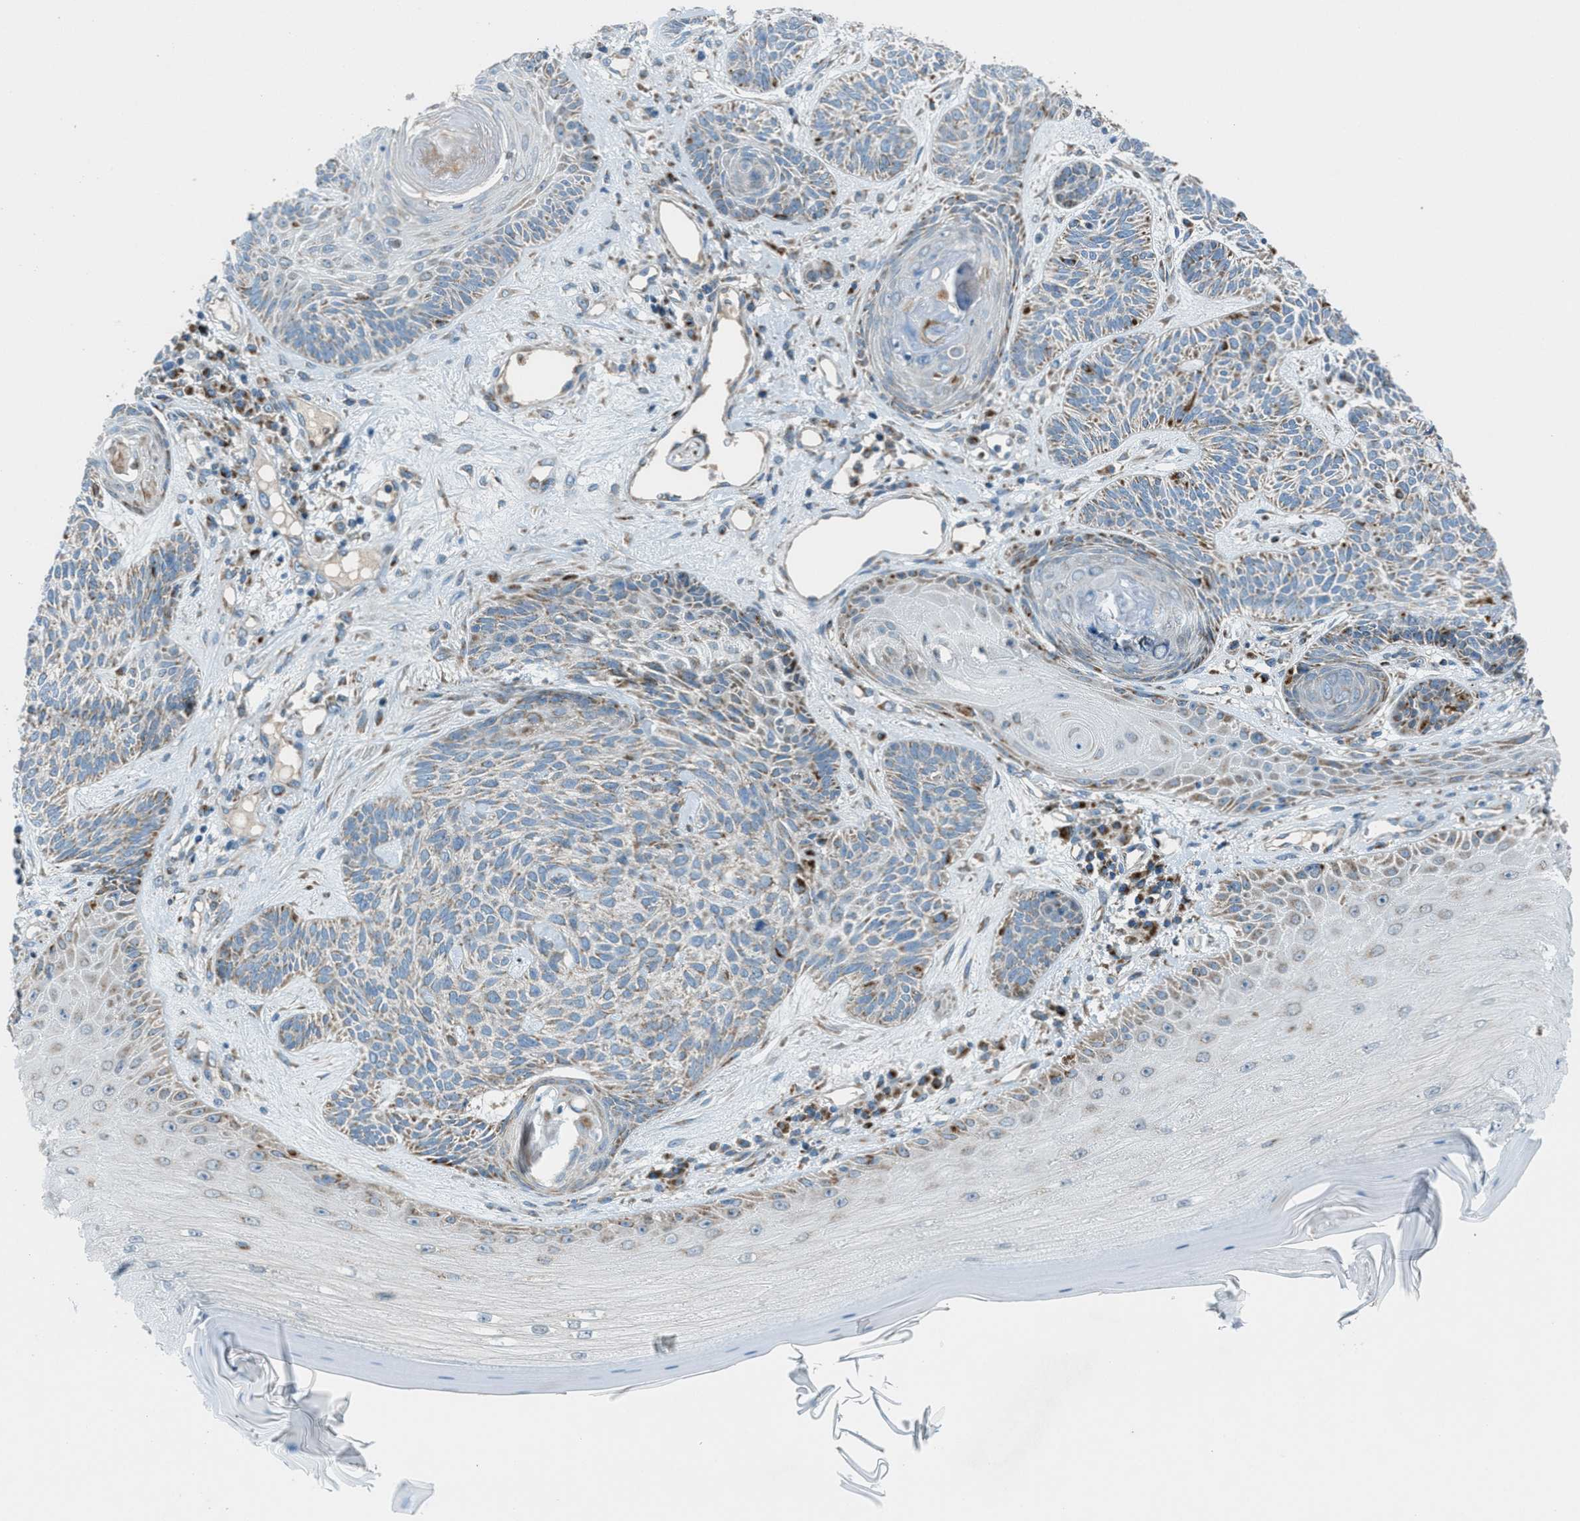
{"staining": {"intensity": "weak", "quantity": ">75%", "location": "cytoplasmic/membranous"}, "tissue": "skin cancer", "cell_type": "Tumor cells", "image_type": "cancer", "snomed": [{"axis": "morphology", "description": "Basal cell carcinoma"}, {"axis": "topography", "description": "Skin"}], "caption": "This photomicrograph shows skin cancer stained with immunohistochemistry (IHC) to label a protein in brown. The cytoplasmic/membranous of tumor cells show weak positivity for the protein. Nuclei are counter-stained blue.", "gene": "BCKDK", "patient": {"sex": "male", "age": 55}}